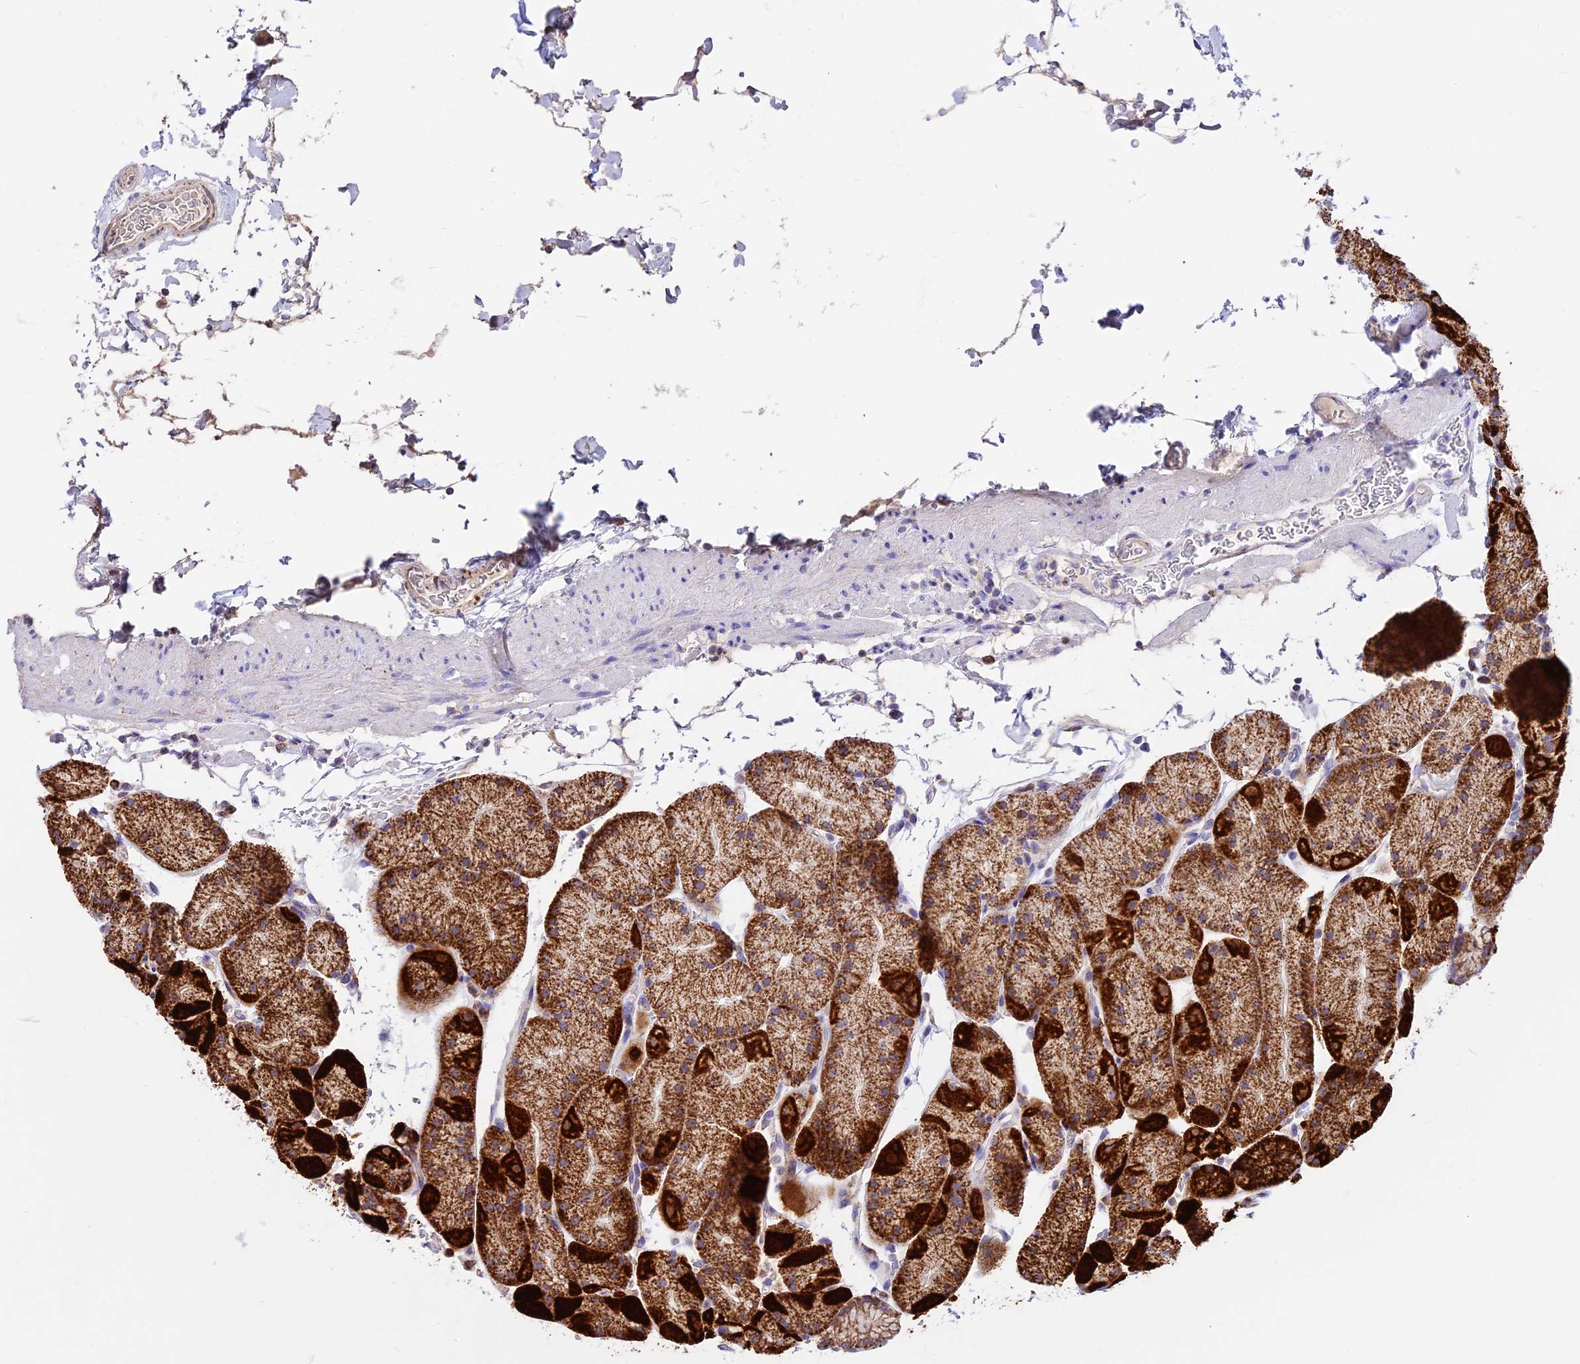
{"staining": {"intensity": "strong", "quantity": "25%-75%", "location": "cytoplasmic/membranous"}, "tissue": "stomach", "cell_type": "Glandular cells", "image_type": "normal", "snomed": [{"axis": "morphology", "description": "Normal tissue, NOS"}, {"axis": "topography", "description": "Stomach, upper"}, {"axis": "topography", "description": "Stomach, lower"}], "caption": "About 25%-75% of glandular cells in benign human stomach reveal strong cytoplasmic/membranous protein expression as visualized by brown immunohistochemical staining.", "gene": "COX17", "patient": {"sex": "male", "age": 67}}